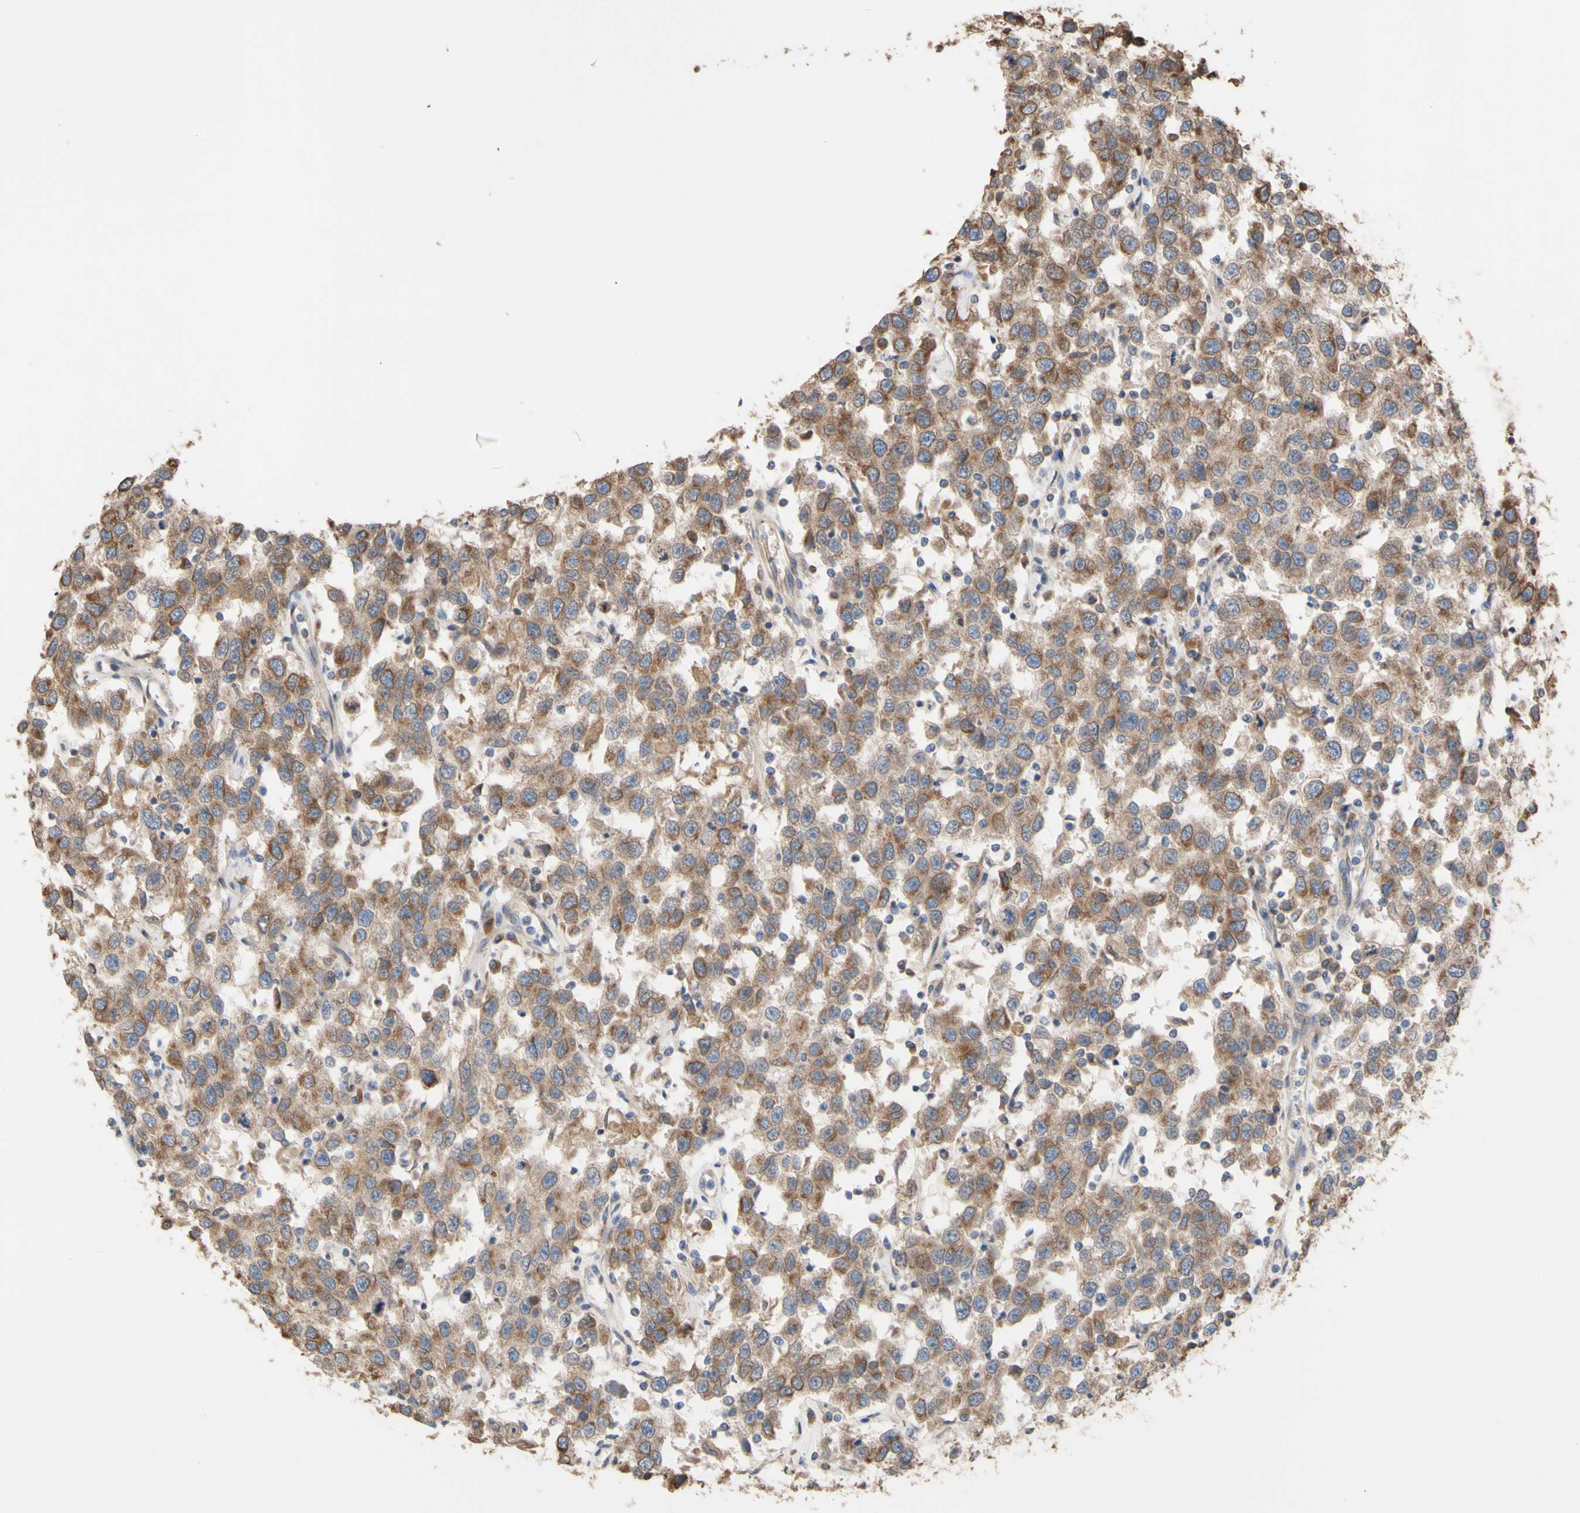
{"staining": {"intensity": "moderate", "quantity": ">75%", "location": "cytoplasmic/membranous"}, "tissue": "testis cancer", "cell_type": "Tumor cells", "image_type": "cancer", "snomed": [{"axis": "morphology", "description": "Seminoma, NOS"}, {"axis": "topography", "description": "Testis"}], "caption": "IHC (DAB (3,3'-diaminobenzidine)) staining of human seminoma (testis) shows moderate cytoplasmic/membranous protein staining in about >75% of tumor cells.", "gene": "NECTIN3", "patient": {"sex": "male", "age": 41}}